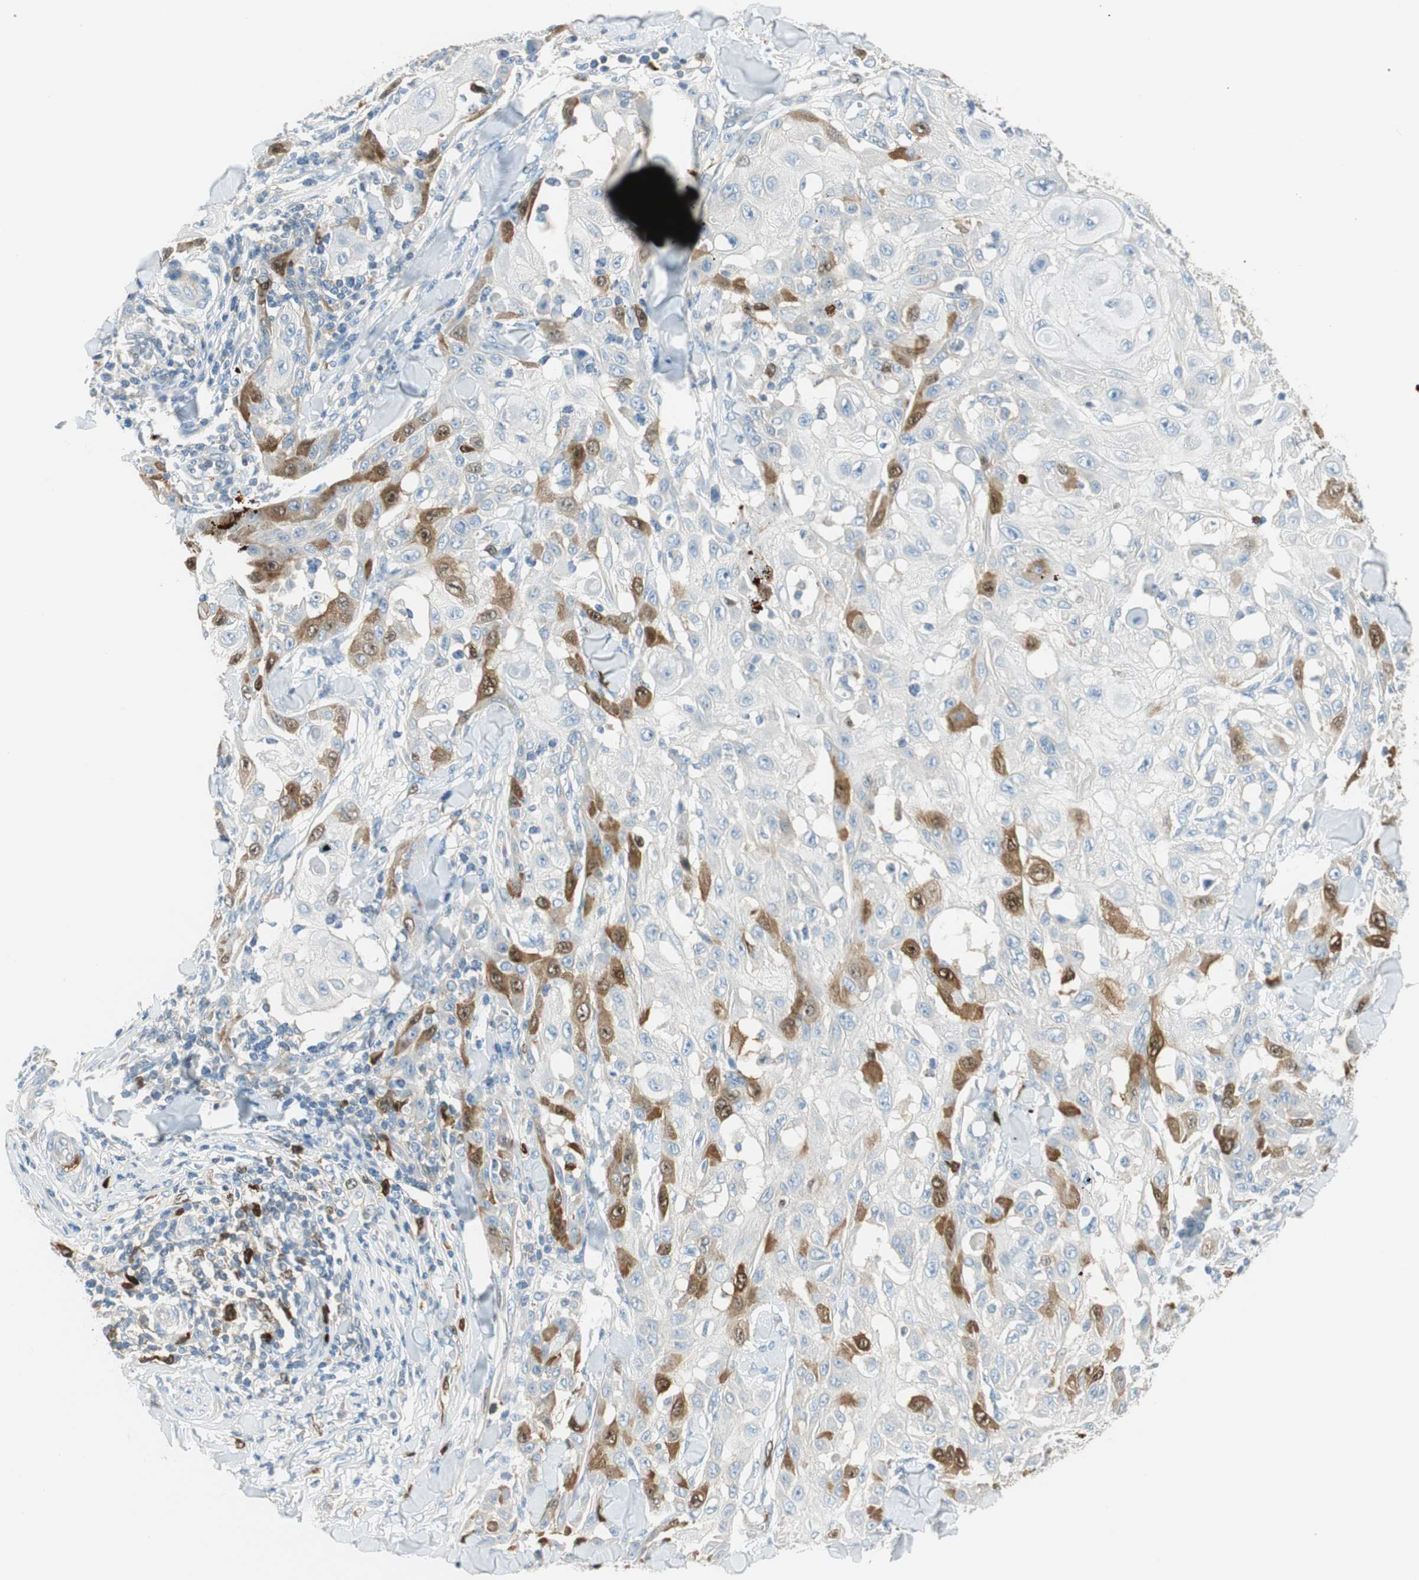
{"staining": {"intensity": "moderate", "quantity": "<25%", "location": "cytoplasmic/membranous,nuclear"}, "tissue": "skin cancer", "cell_type": "Tumor cells", "image_type": "cancer", "snomed": [{"axis": "morphology", "description": "Squamous cell carcinoma, NOS"}, {"axis": "topography", "description": "Skin"}], "caption": "Brown immunohistochemical staining in skin squamous cell carcinoma reveals moderate cytoplasmic/membranous and nuclear expression in approximately <25% of tumor cells.", "gene": "PTTG1", "patient": {"sex": "male", "age": 24}}